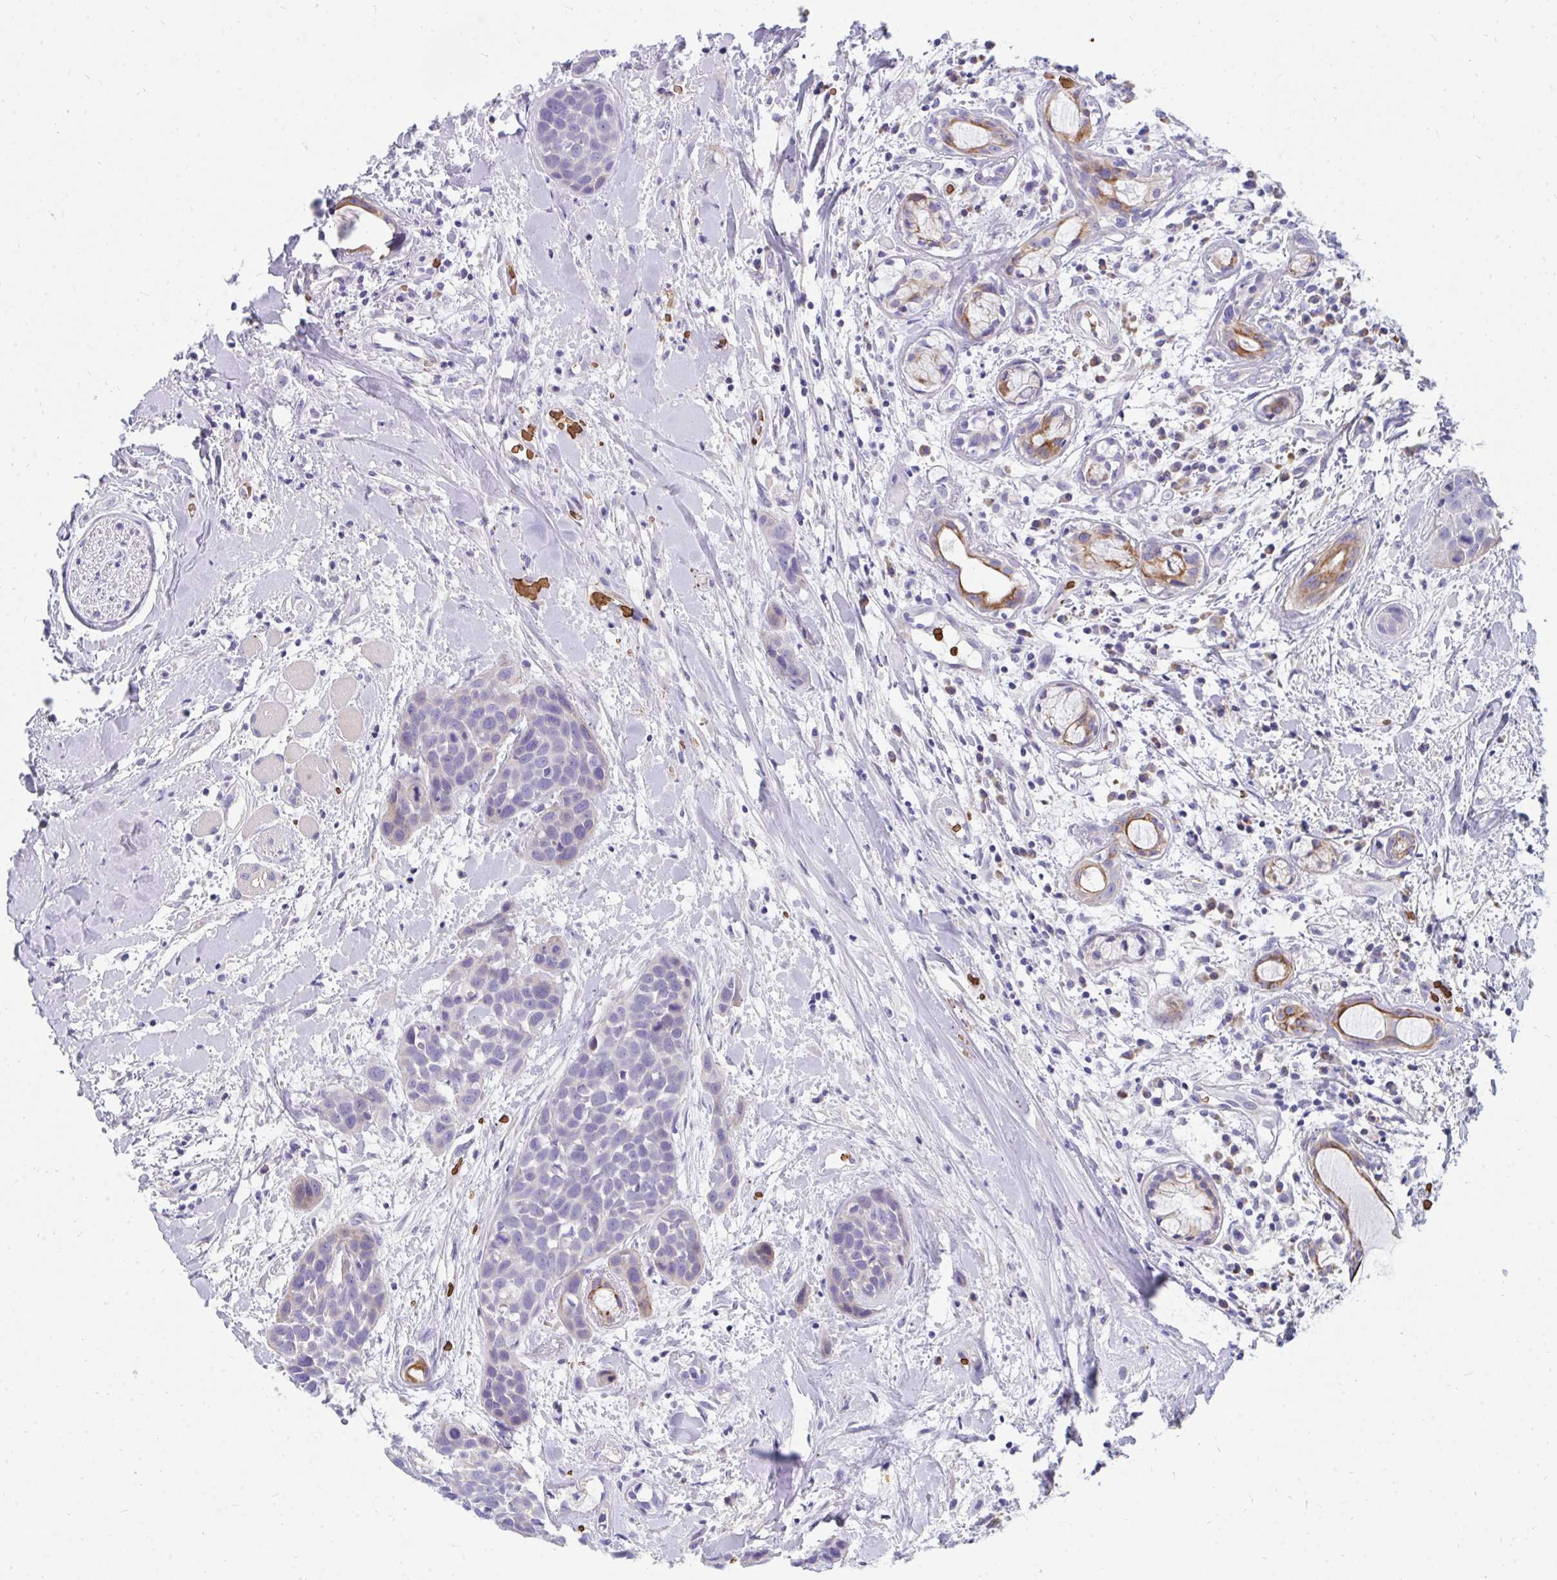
{"staining": {"intensity": "negative", "quantity": "none", "location": "none"}, "tissue": "head and neck cancer", "cell_type": "Tumor cells", "image_type": "cancer", "snomed": [{"axis": "morphology", "description": "Squamous cell carcinoma, NOS"}, {"axis": "topography", "description": "Head-Neck"}], "caption": "A micrograph of human head and neck squamous cell carcinoma is negative for staining in tumor cells.", "gene": "MROH2B", "patient": {"sex": "female", "age": 50}}